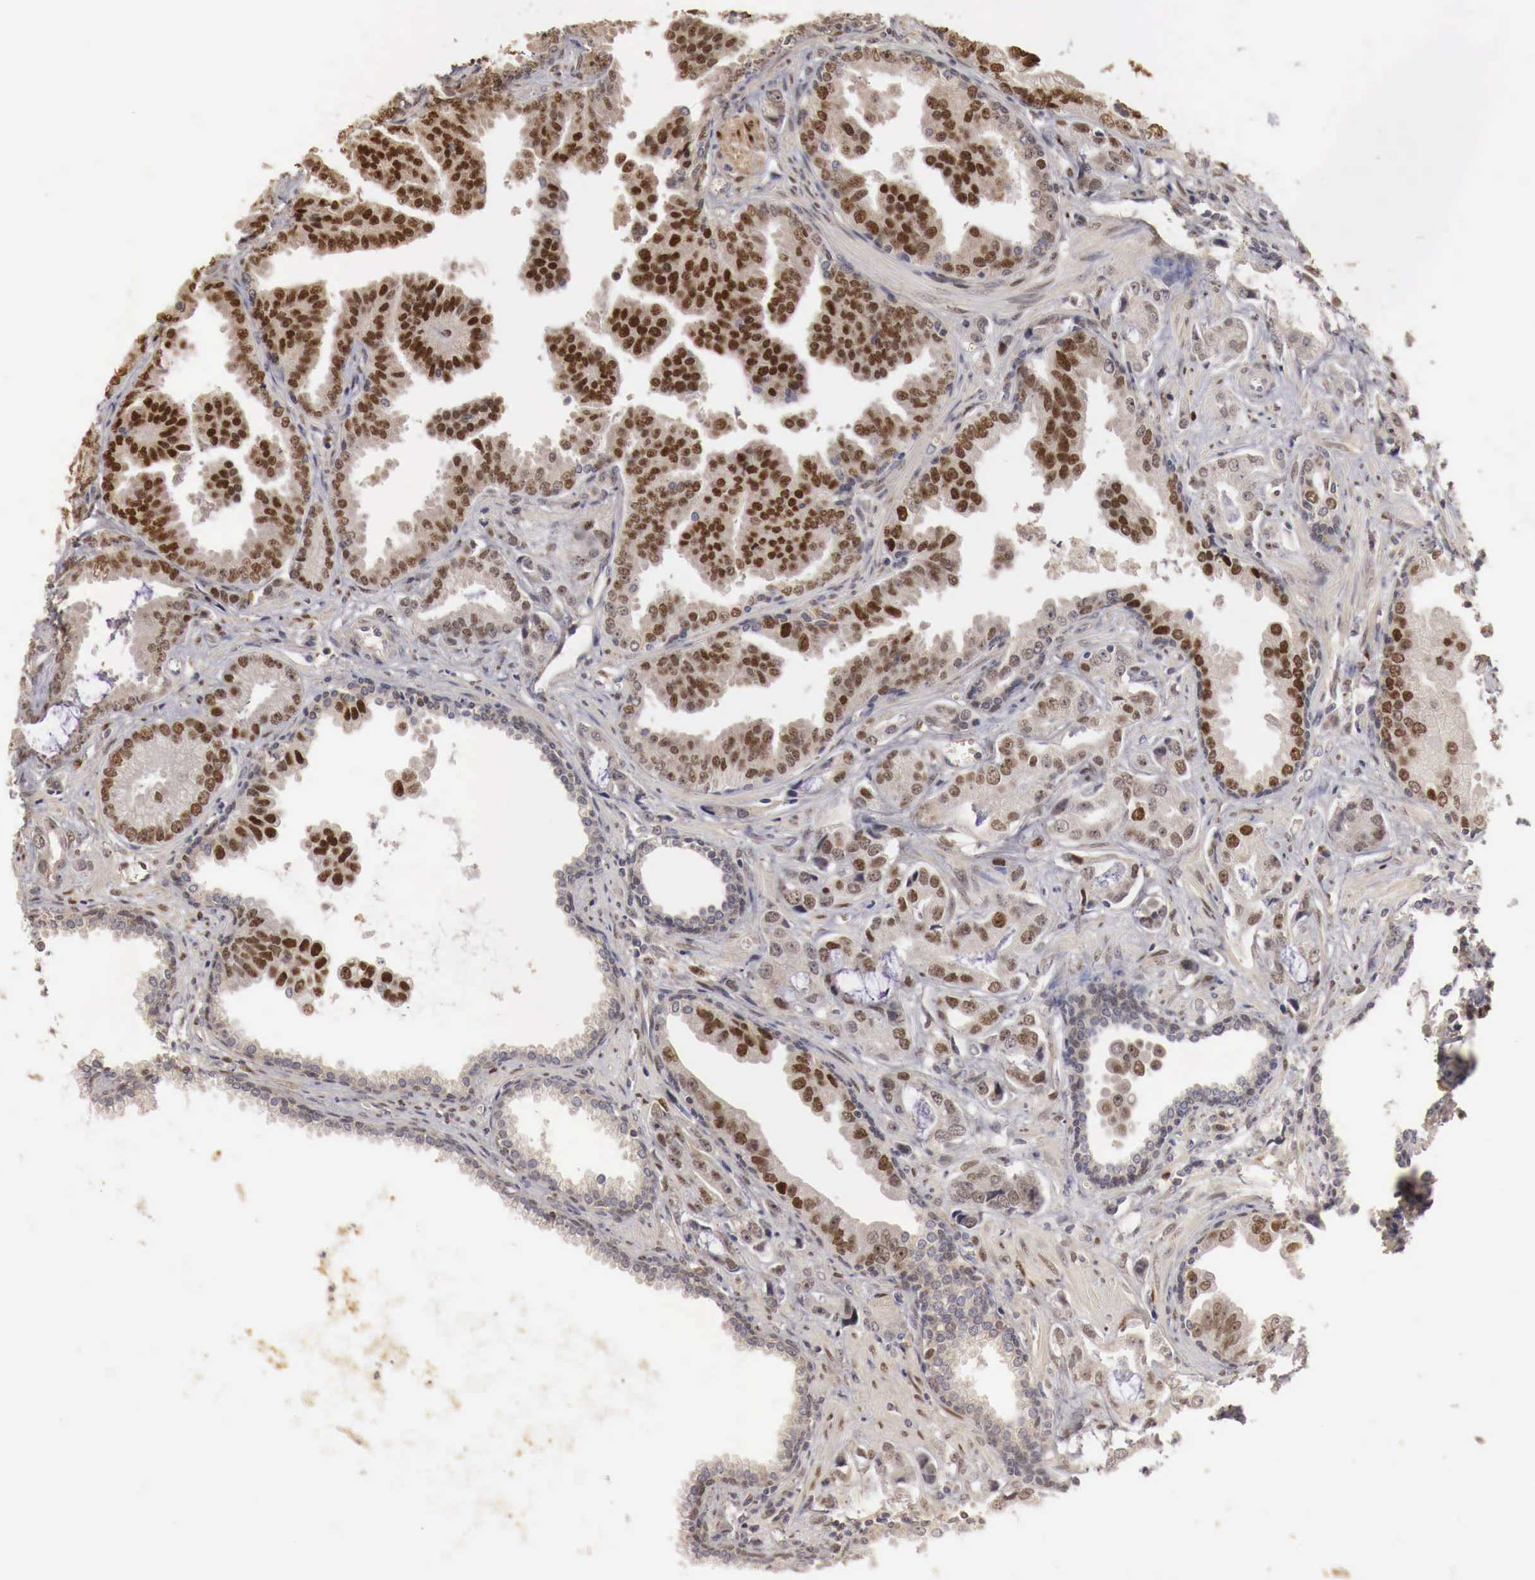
{"staining": {"intensity": "strong", "quantity": "25%-75%", "location": "nuclear"}, "tissue": "prostate cancer", "cell_type": "Tumor cells", "image_type": "cancer", "snomed": [{"axis": "morphology", "description": "Adenocarcinoma, Low grade"}, {"axis": "topography", "description": "Prostate"}], "caption": "The histopathology image shows a brown stain indicating the presence of a protein in the nuclear of tumor cells in prostate low-grade adenocarcinoma.", "gene": "KHDRBS2", "patient": {"sex": "male", "age": 65}}